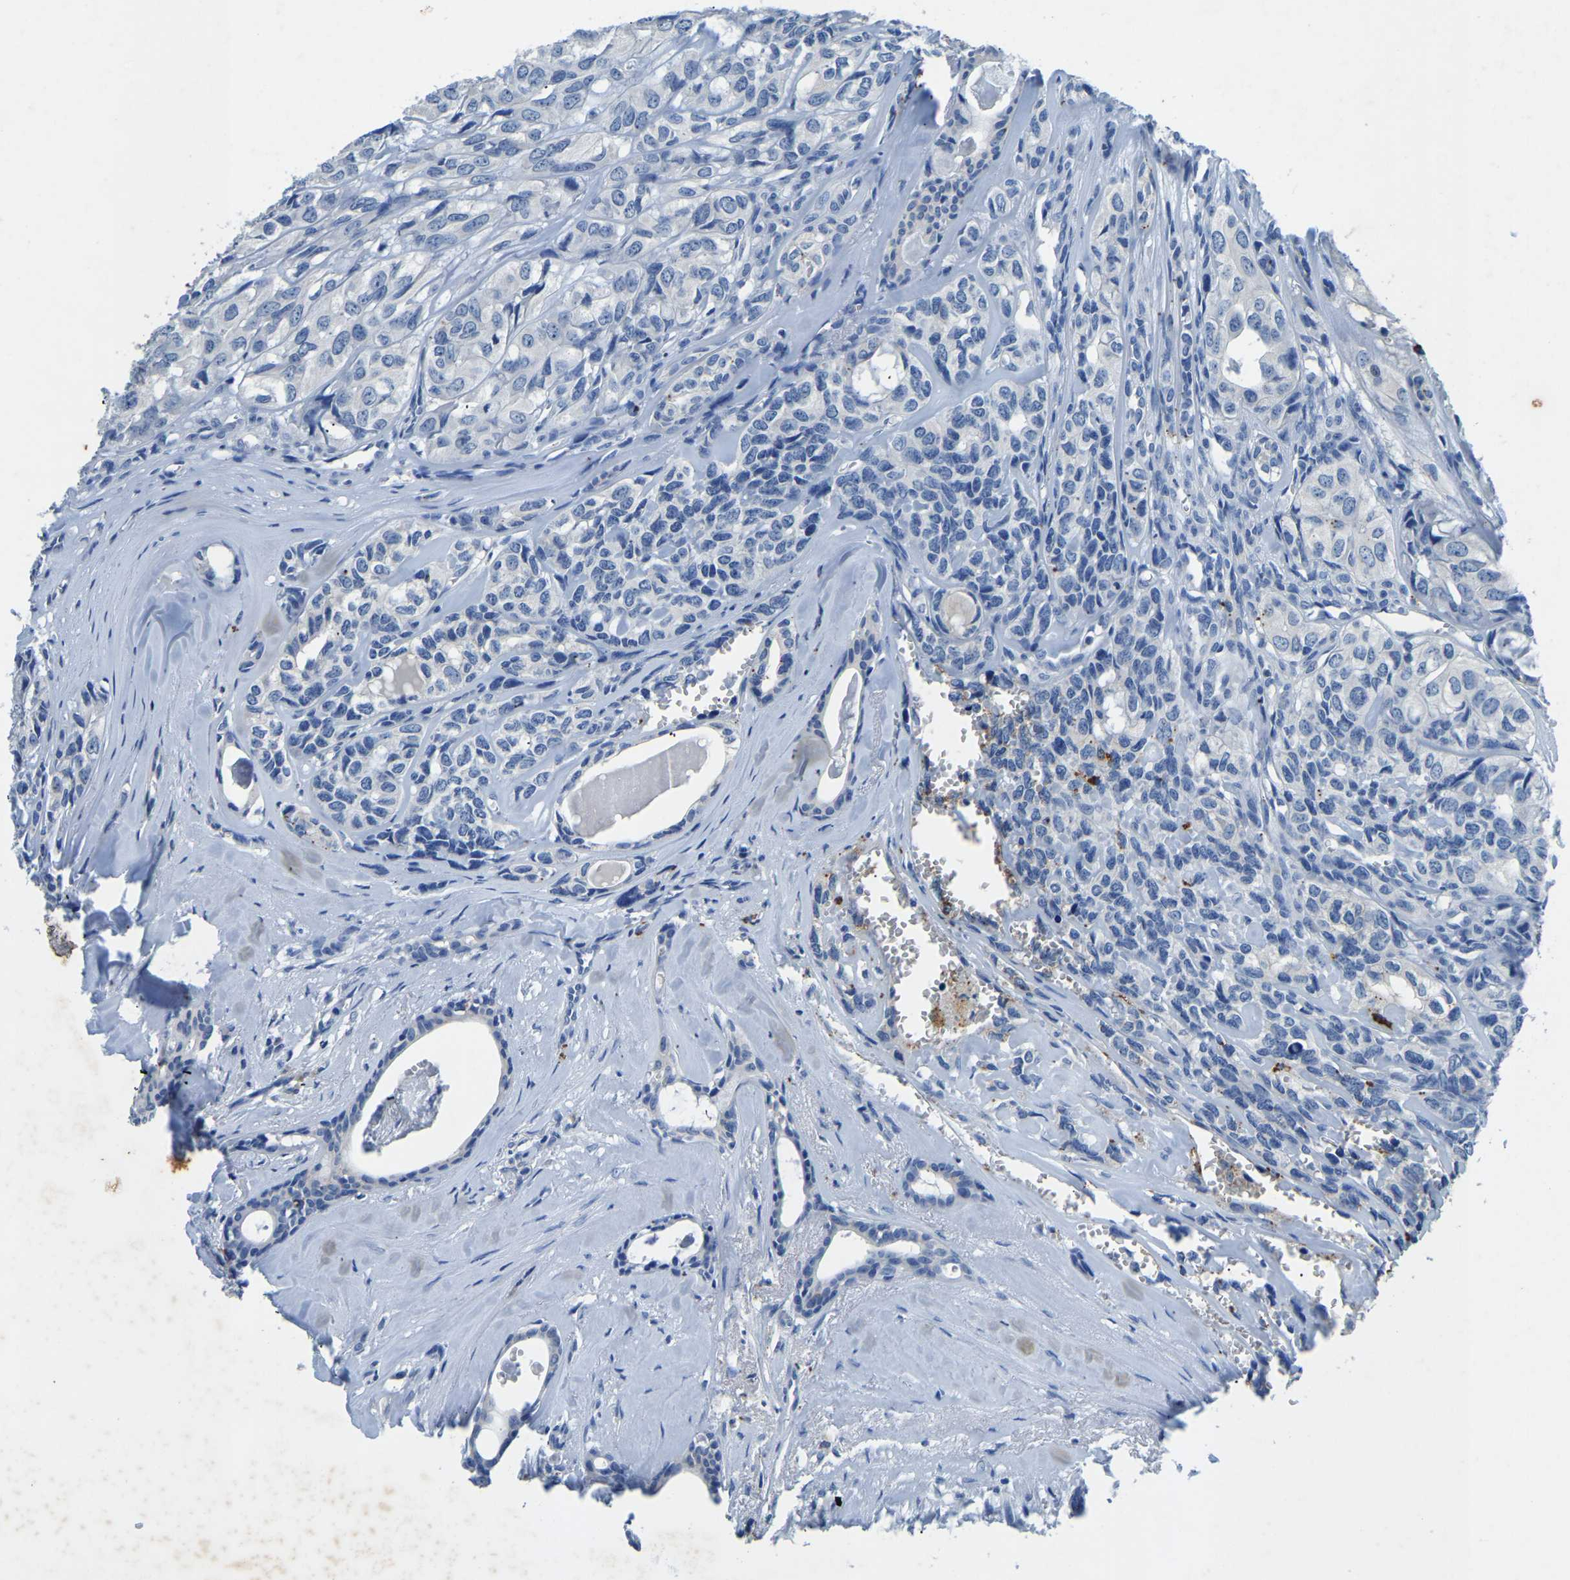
{"staining": {"intensity": "negative", "quantity": "none", "location": "none"}, "tissue": "head and neck cancer", "cell_type": "Tumor cells", "image_type": "cancer", "snomed": [{"axis": "morphology", "description": "Adenocarcinoma, NOS"}, {"axis": "topography", "description": "Salivary gland, NOS"}, {"axis": "topography", "description": "Head-Neck"}], "caption": "Immunohistochemistry (IHC) photomicrograph of neoplastic tissue: adenocarcinoma (head and neck) stained with DAB (3,3'-diaminobenzidine) shows no significant protein staining in tumor cells.", "gene": "UBN2", "patient": {"sex": "female", "age": 76}}